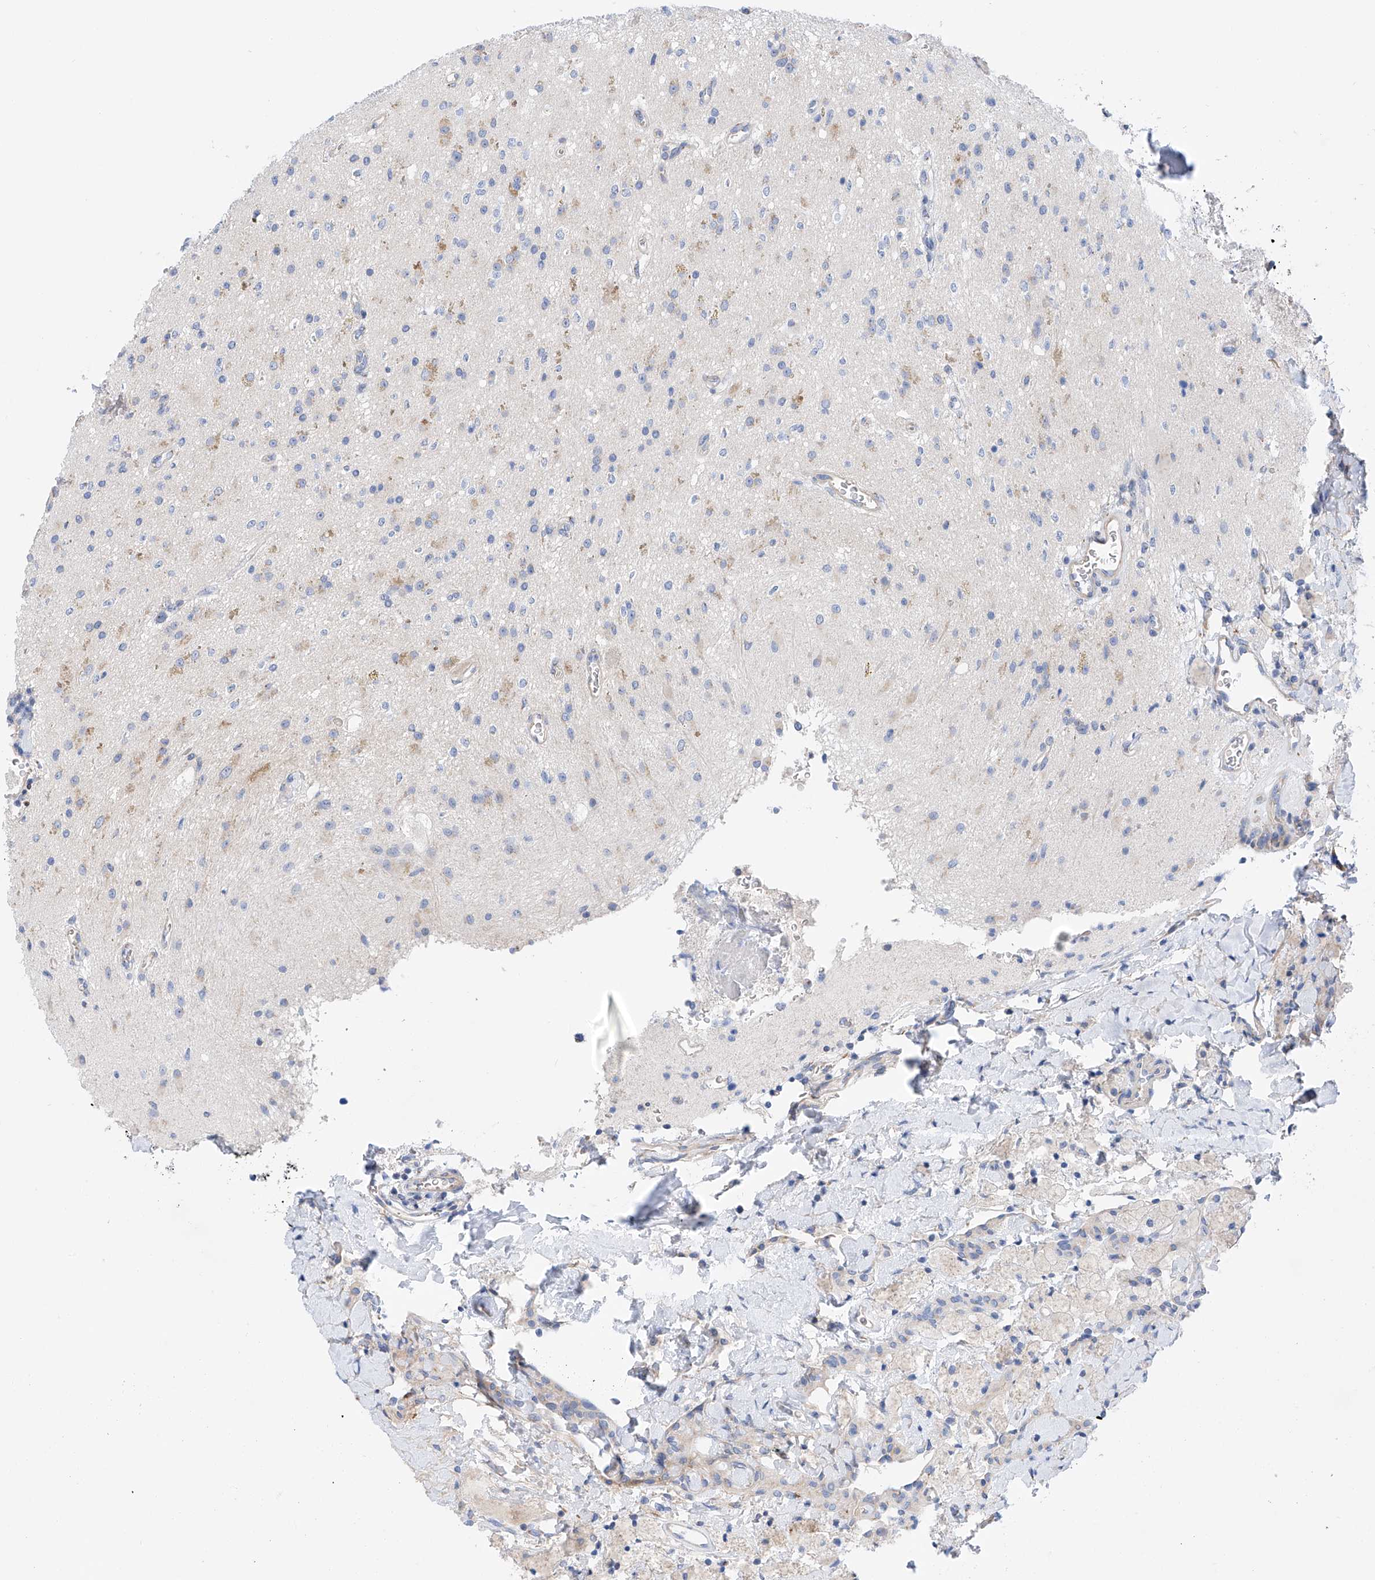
{"staining": {"intensity": "negative", "quantity": "none", "location": "none"}, "tissue": "glioma", "cell_type": "Tumor cells", "image_type": "cancer", "snomed": [{"axis": "morphology", "description": "Glioma, malignant, High grade"}, {"axis": "topography", "description": "Brain"}], "caption": "High magnification brightfield microscopy of glioma stained with DAB (brown) and counterstained with hematoxylin (blue): tumor cells show no significant staining.", "gene": "SLC22A7", "patient": {"sex": "male", "age": 34}}